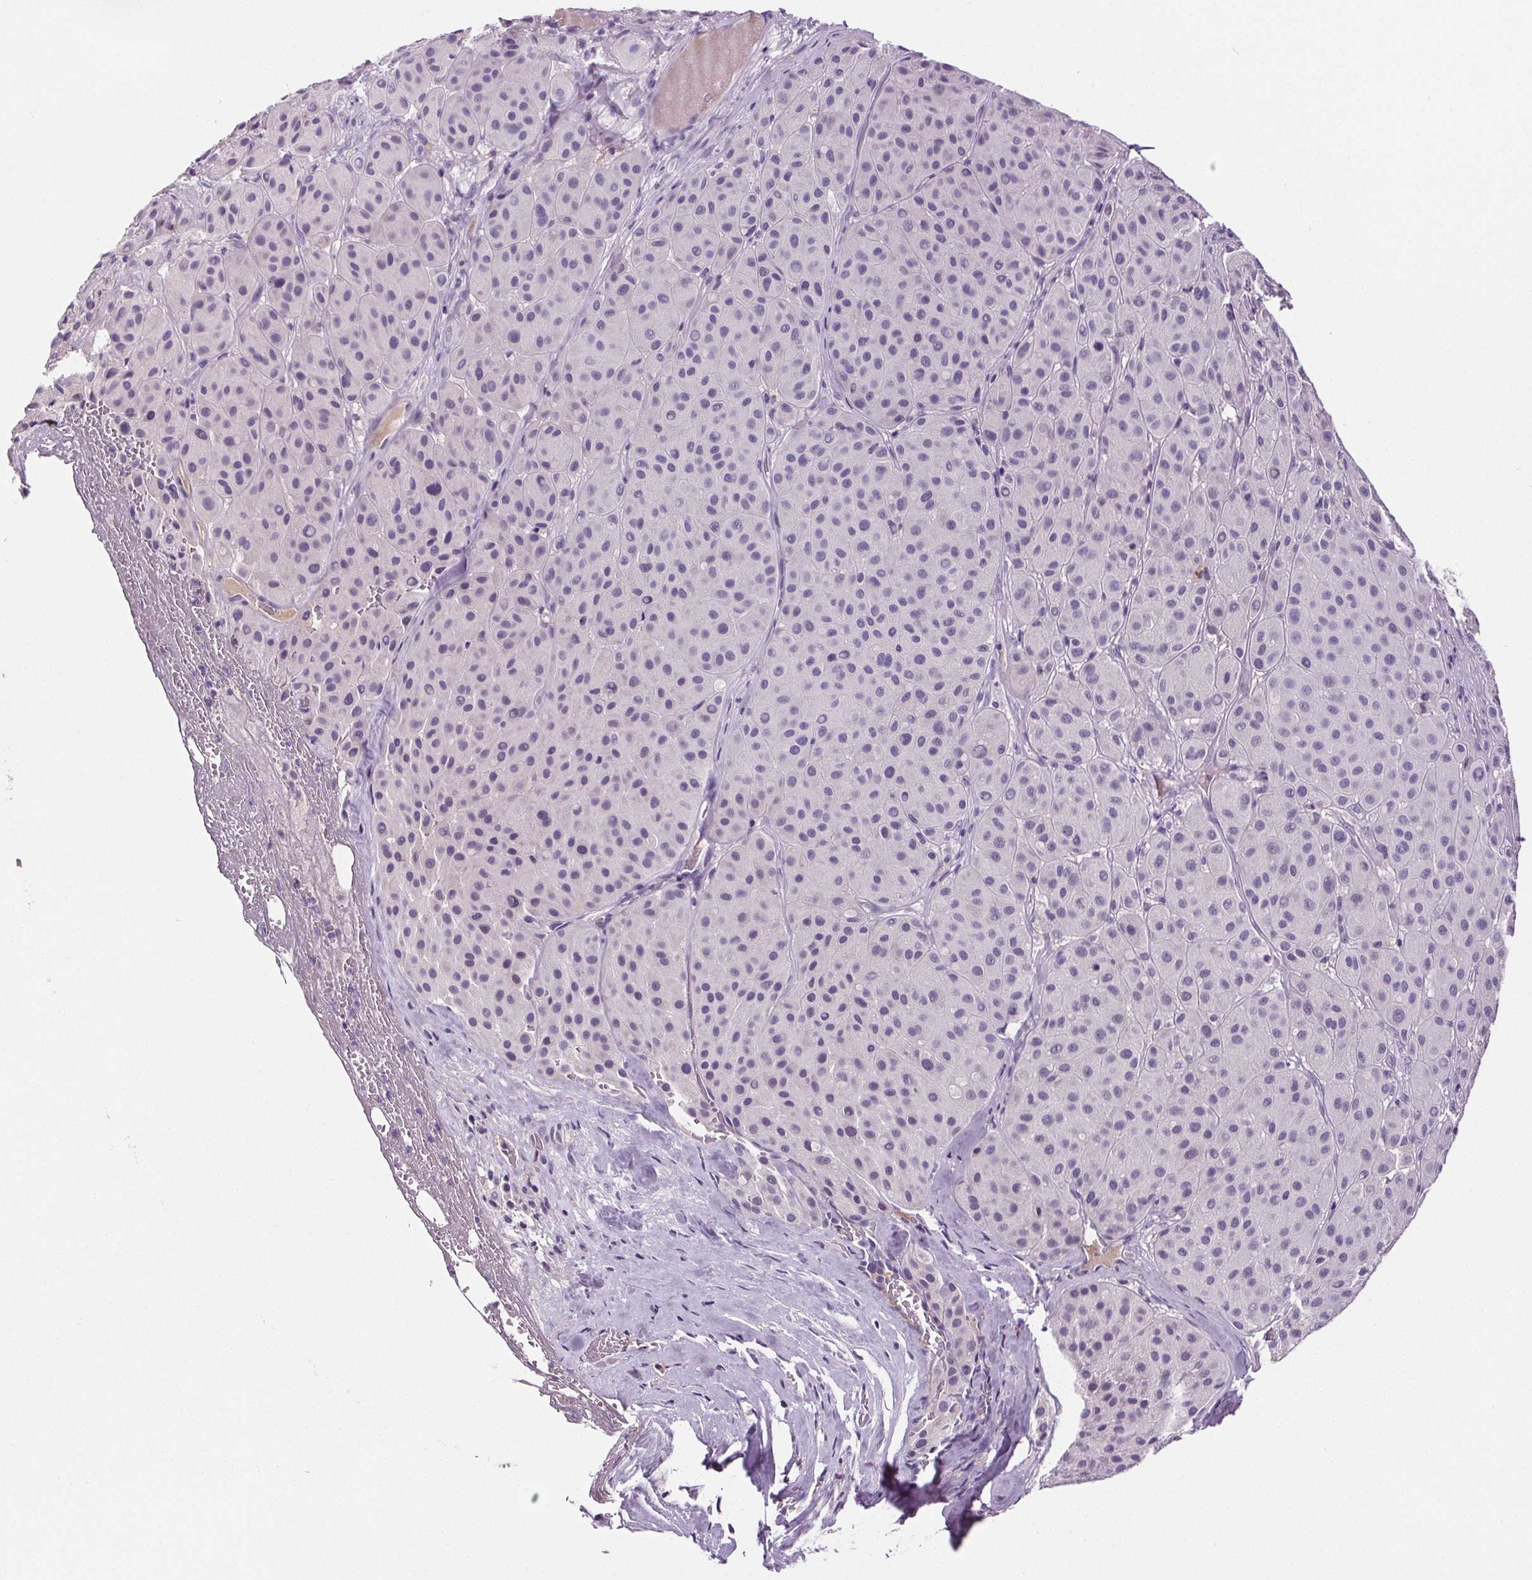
{"staining": {"intensity": "negative", "quantity": "none", "location": "none"}, "tissue": "melanoma", "cell_type": "Tumor cells", "image_type": "cancer", "snomed": [{"axis": "morphology", "description": "Malignant melanoma, Metastatic site"}, {"axis": "topography", "description": "Smooth muscle"}], "caption": "Protein analysis of melanoma displays no significant staining in tumor cells.", "gene": "CD5L", "patient": {"sex": "male", "age": 41}}